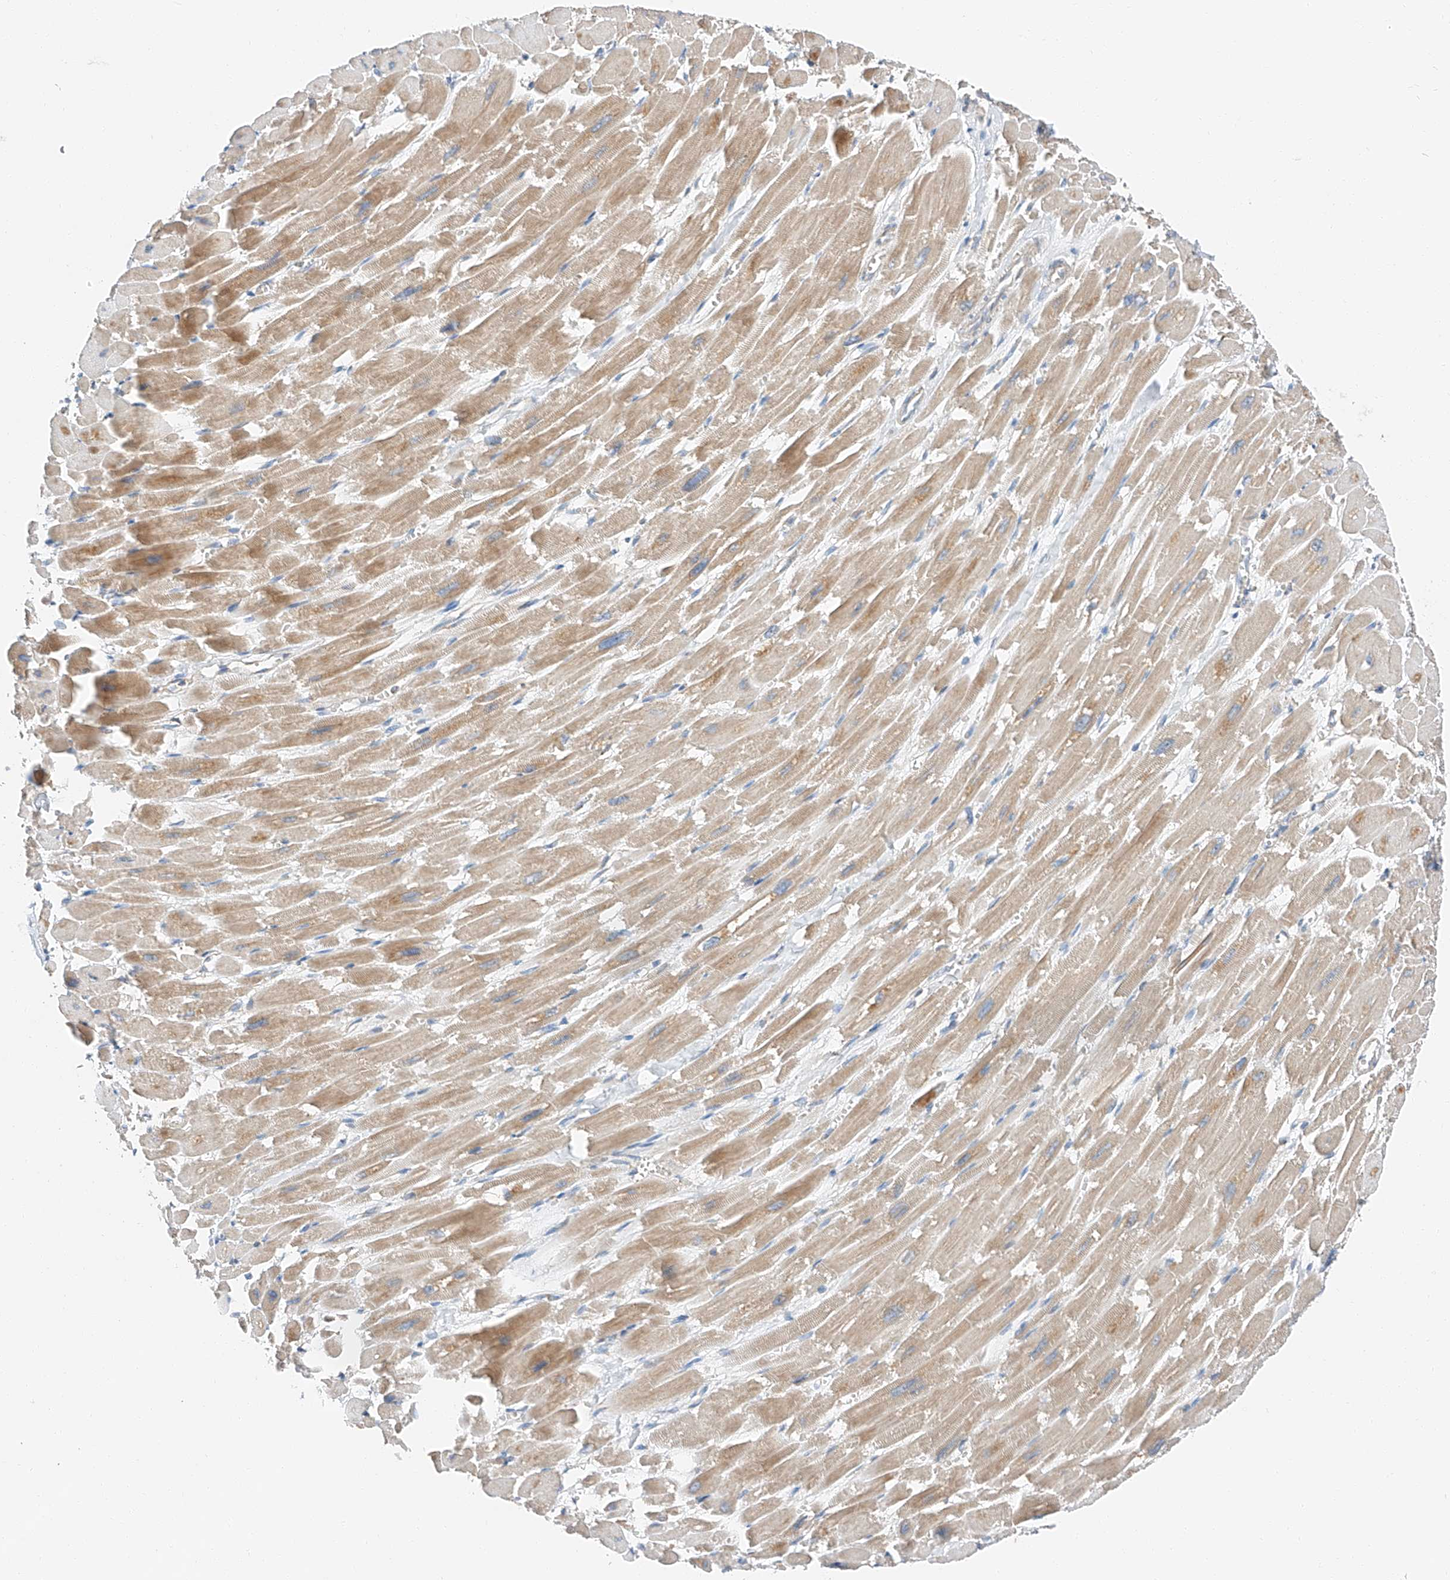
{"staining": {"intensity": "moderate", "quantity": ">75%", "location": "cytoplasmic/membranous"}, "tissue": "heart muscle", "cell_type": "Cardiomyocytes", "image_type": "normal", "snomed": [{"axis": "morphology", "description": "Normal tissue, NOS"}, {"axis": "topography", "description": "Heart"}], "caption": "High-magnification brightfield microscopy of unremarkable heart muscle stained with DAB (brown) and counterstained with hematoxylin (blue). cardiomyocytes exhibit moderate cytoplasmic/membranous expression is seen in about>75% of cells.", "gene": "ZC3H15", "patient": {"sex": "male", "age": 54}}